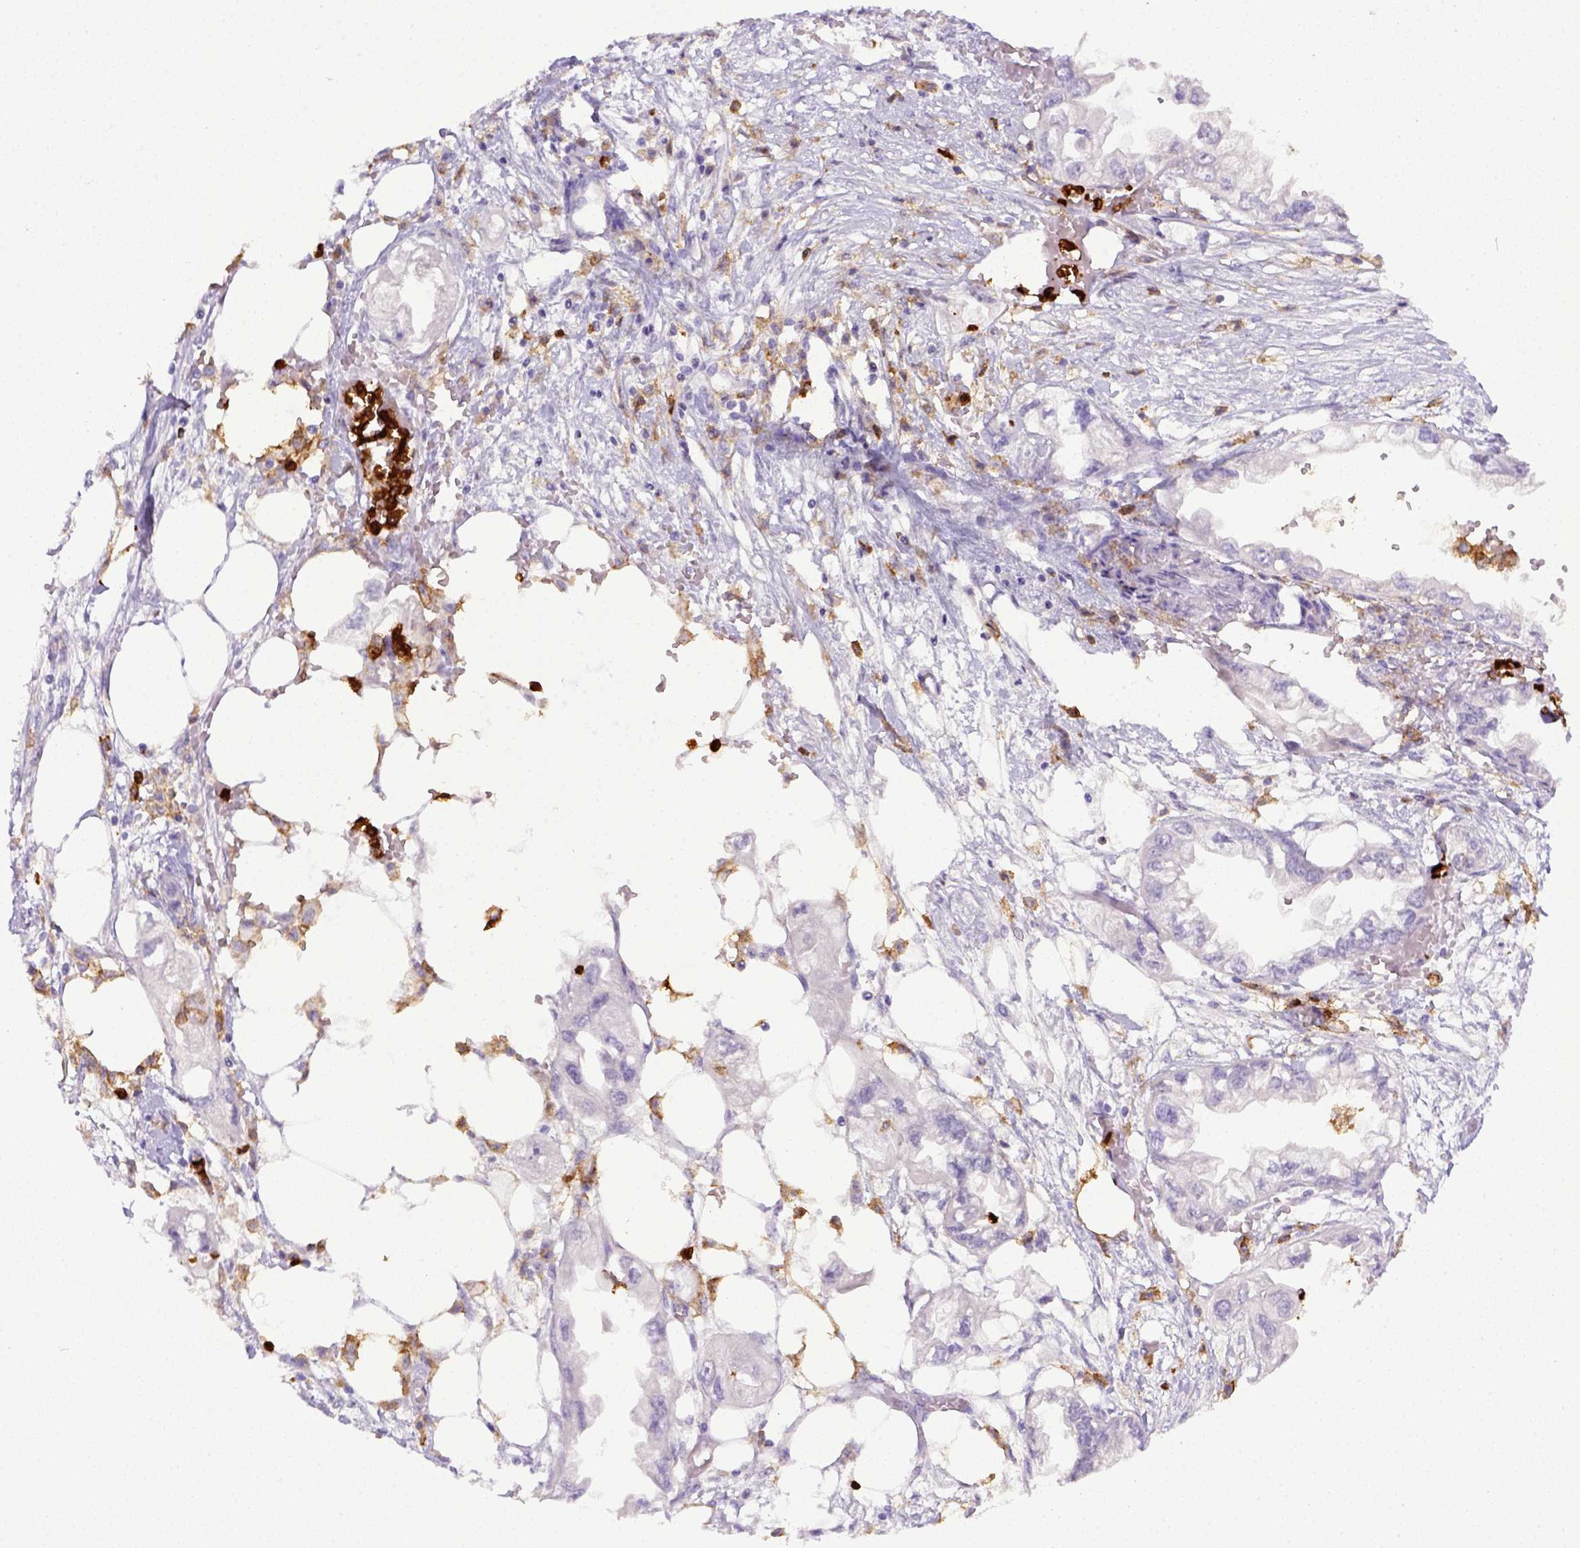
{"staining": {"intensity": "negative", "quantity": "none", "location": "none"}, "tissue": "endometrial cancer", "cell_type": "Tumor cells", "image_type": "cancer", "snomed": [{"axis": "morphology", "description": "Adenocarcinoma, NOS"}, {"axis": "morphology", "description": "Adenocarcinoma, metastatic, NOS"}, {"axis": "topography", "description": "Adipose tissue"}, {"axis": "topography", "description": "Endometrium"}], "caption": "An IHC photomicrograph of adenocarcinoma (endometrial) is shown. There is no staining in tumor cells of adenocarcinoma (endometrial).", "gene": "ITGAM", "patient": {"sex": "female", "age": 67}}